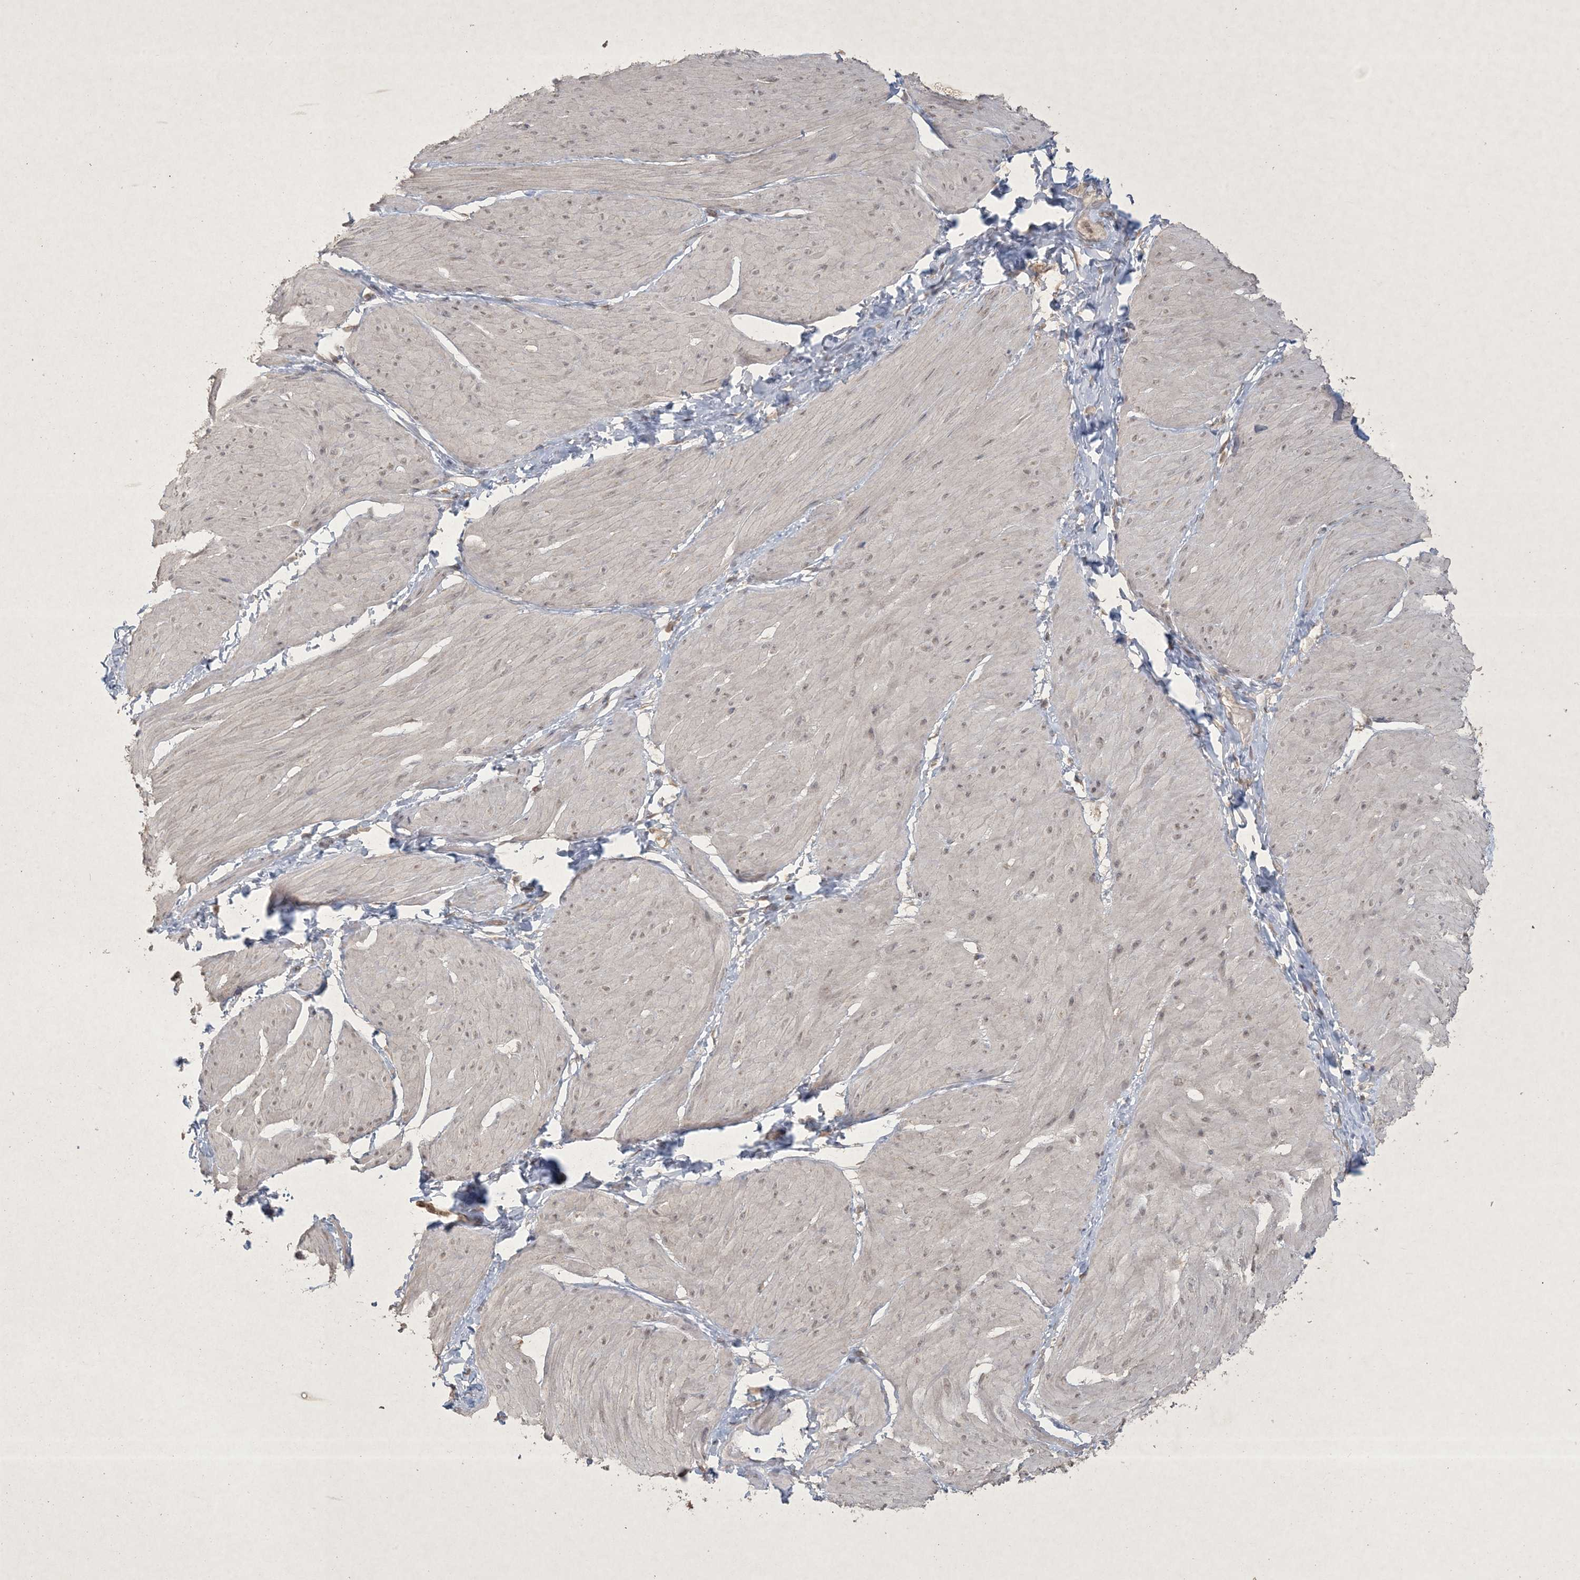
{"staining": {"intensity": "weak", "quantity": "25%-75%", "location": "nuclear"}, "tissue": "smooth muscle", "cell_type": "Smooth muscle cells", "image_type": "normal", "snomed": [{"axis": "morphology", "description": "Urothelial carcinoma, High grade"}, {"axis": "topography", "description": "Urinary bladder"}], "caption": "Approximately 25%-75% of smooth muscle cells in benign human smooth muscle show weak nuclear protein staining as visualized by brown immunohistochemical staining.", "gene": "NRBP2", "patient": {"sex": "male", "age": 46}}